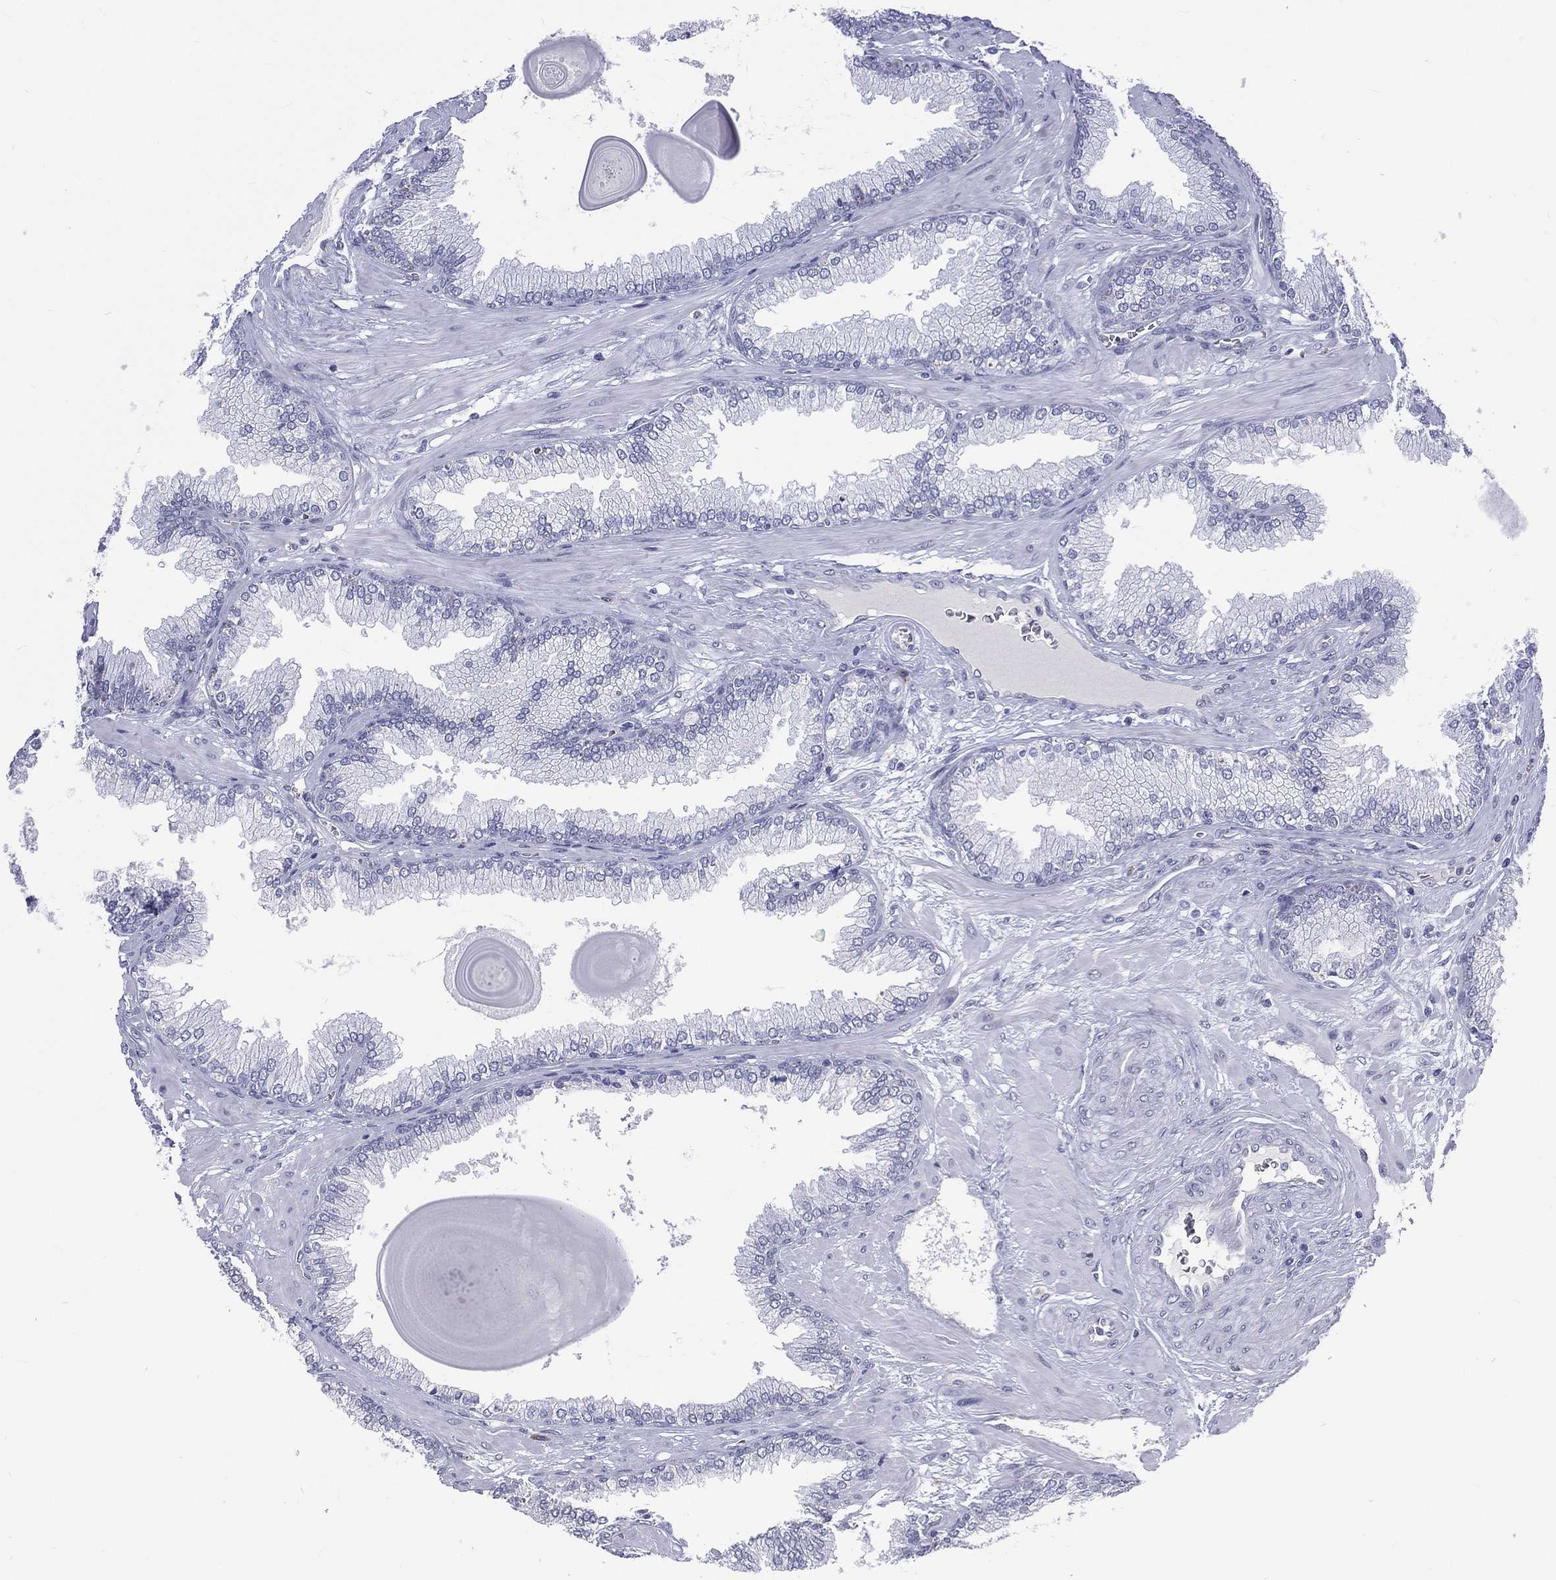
{"staining": {"intensity": "negative", "quantity": "none", "location": "none"}, "tissue": "prostate cancer", "cell_type": "Tumor cells", "image_type": "cancer", "snomed": [{"axis": "morphology", "description": "Adenocarcinoma, Low grade"}, {"axis": "topography", "description": "Prostate"}], "caption": "IHC of human prostate low-grade adenocarcinoma demonstrates no expression in tumor cells.", "gene": "SSX1", "patient": {"sex": "male", "age": 69}}